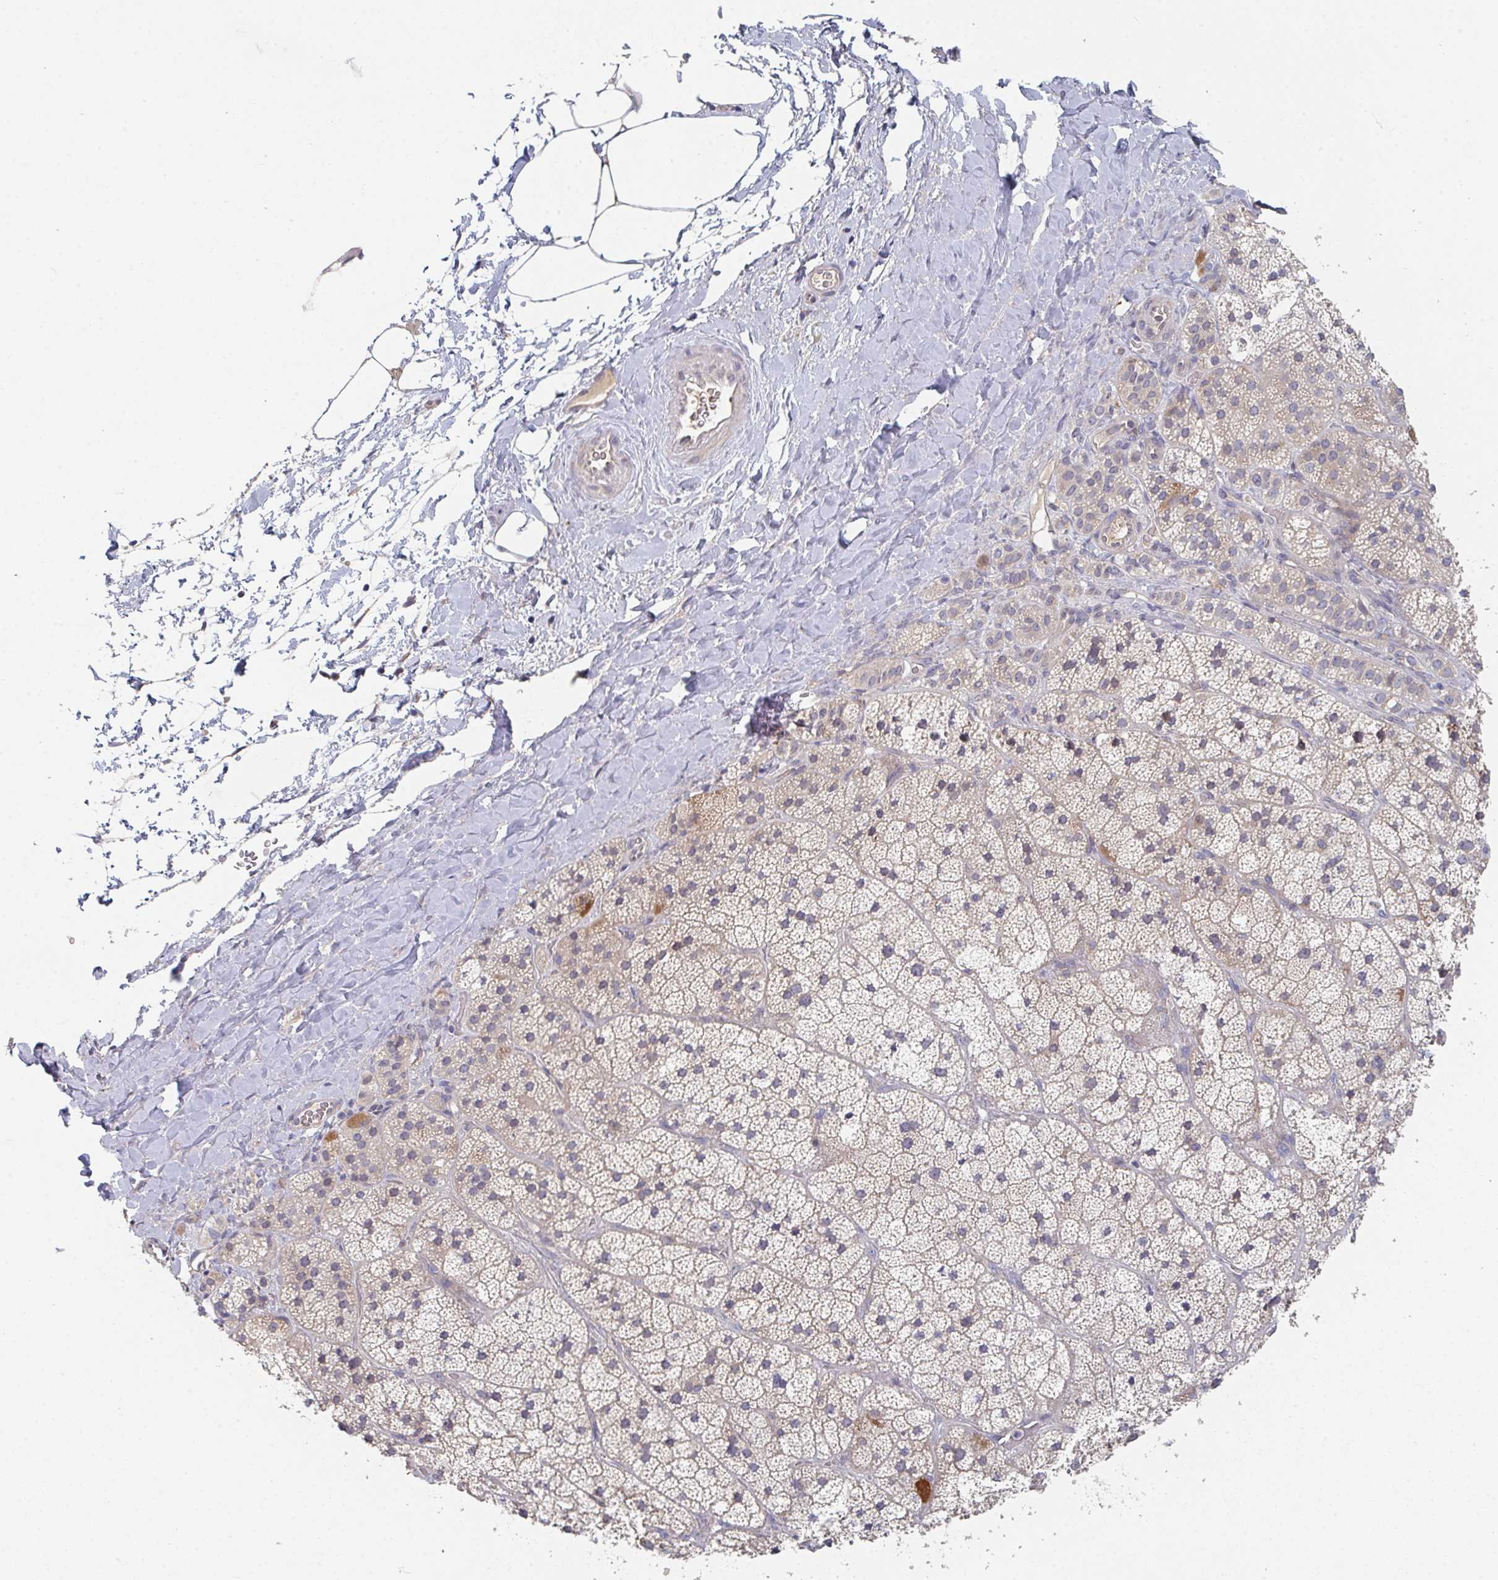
{"staining": {"intensity": "moderate", "quantity": "<25%", "location": "cytoplasmic/membranous"}, "tissue": "adrenal gland", "cell_type": "Glandular cells", "image_type": "normal", "snomed": [{"axis": "morphology", "description": "Normal tissue, NOS"}, {"axis": "topography", "description": "Adrenal gland"}], "caption": "The micrograph exhibits immunohistochemical staining of normal adrenal gland. There is moderate cytoplasmic/membranous expression is identified in about <25% of glandular cells.", "gene": "ELOVL1", "patient": {"sex": "male", "age": 57}}